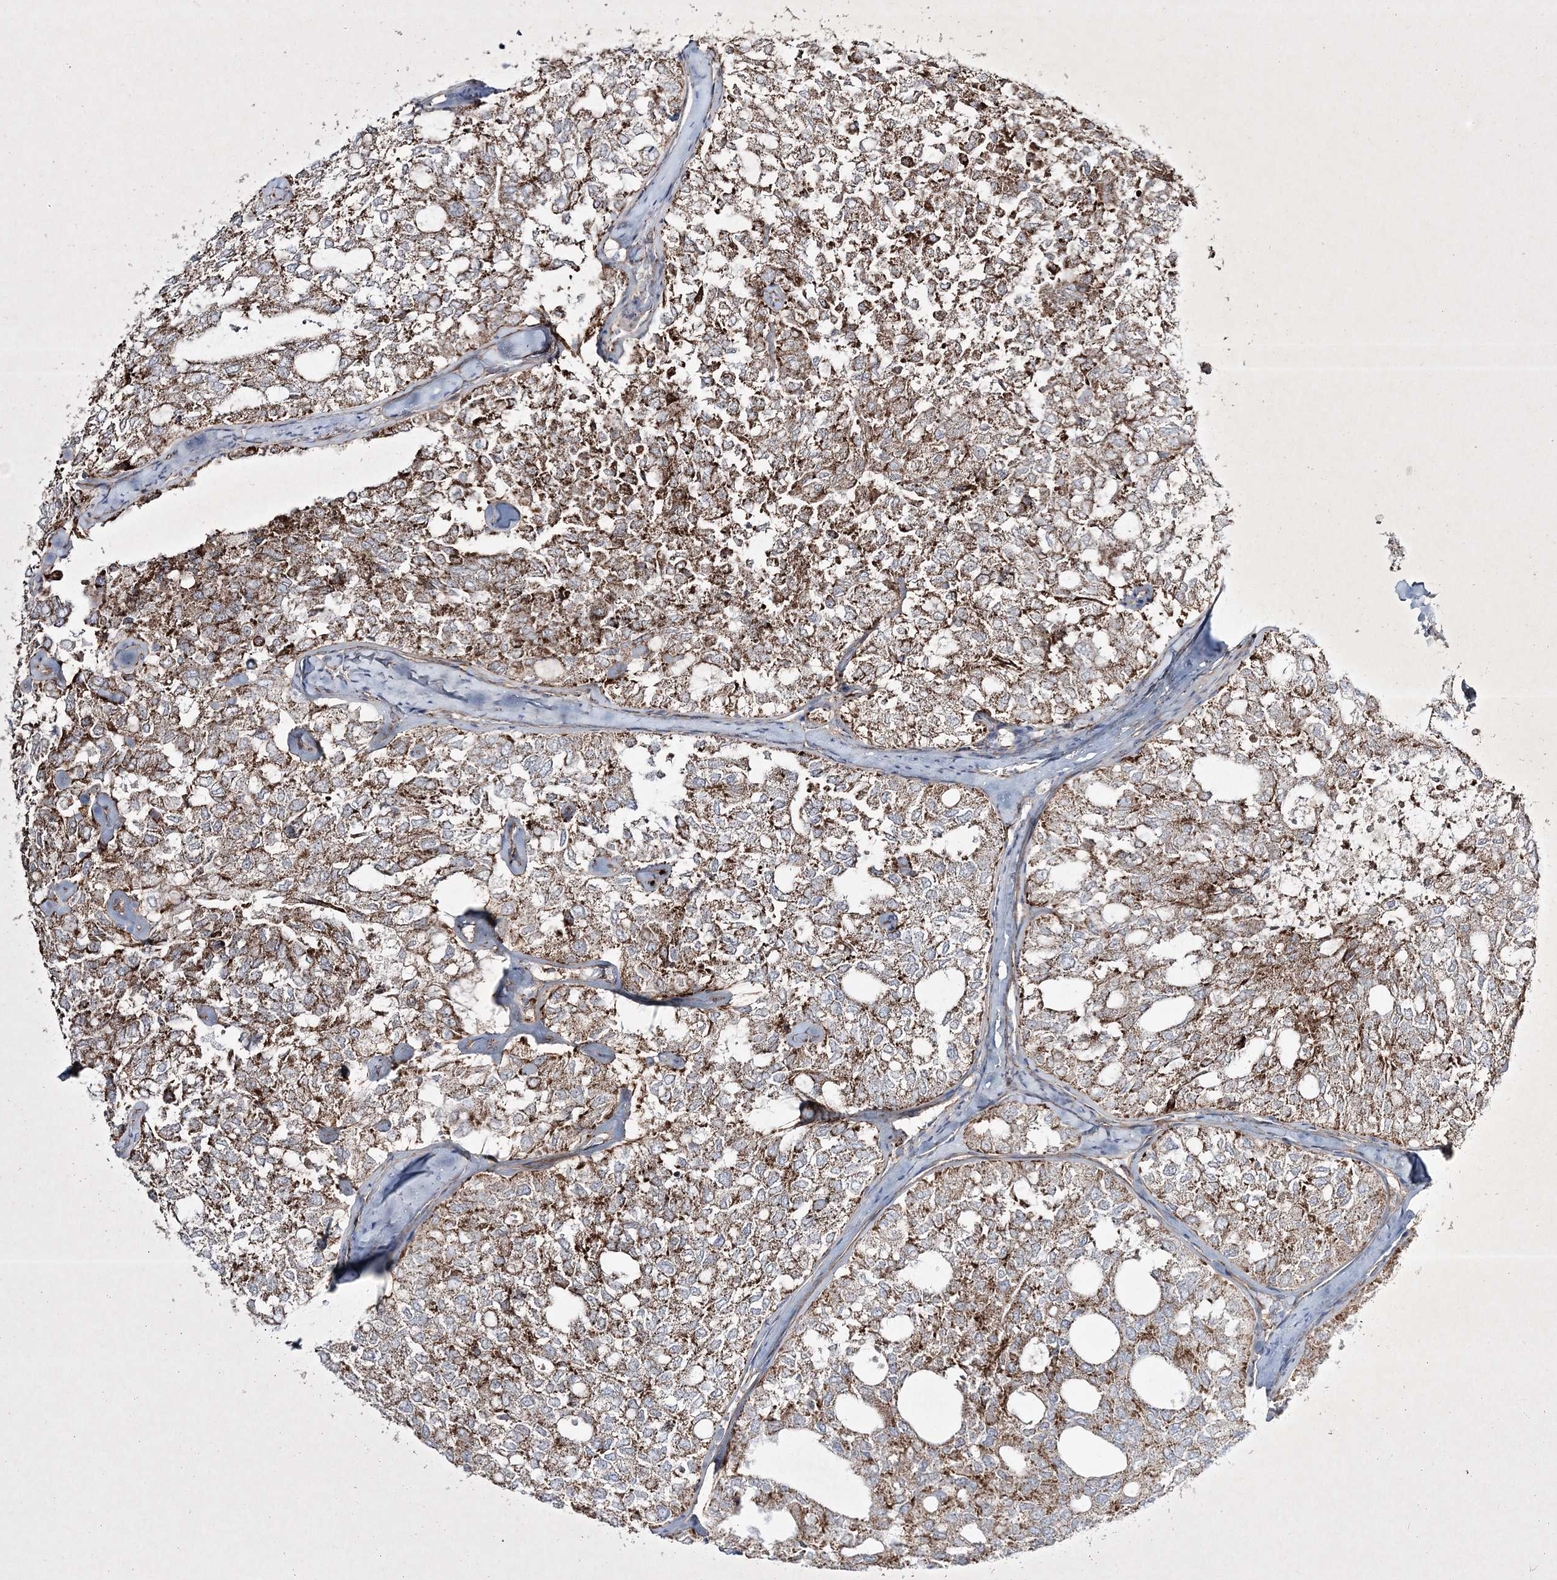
{"staining": {"intensity": "moderate", "quantity": ">75%", "location": "cytoplasmic/membranous"}, "tissue": "thyroid cancer", "cell_type": "Tumor cells", "image_type": "cancer", "snomed": [{"axis": "morphology", "description": "Follicular adenoma carcinoma, NOS"}, {"axis": "topography", "description": "Thyroid gland"}], "caption": "The photomicrograph shows a brown stain indicating the presence of a protein in the cytoplasmic/membranous of tumor cells in thyroid cancer (follicular adenoma carcinoma).", "gene": "RICTOR", "patient": {"sex": "male", "age": 75}}